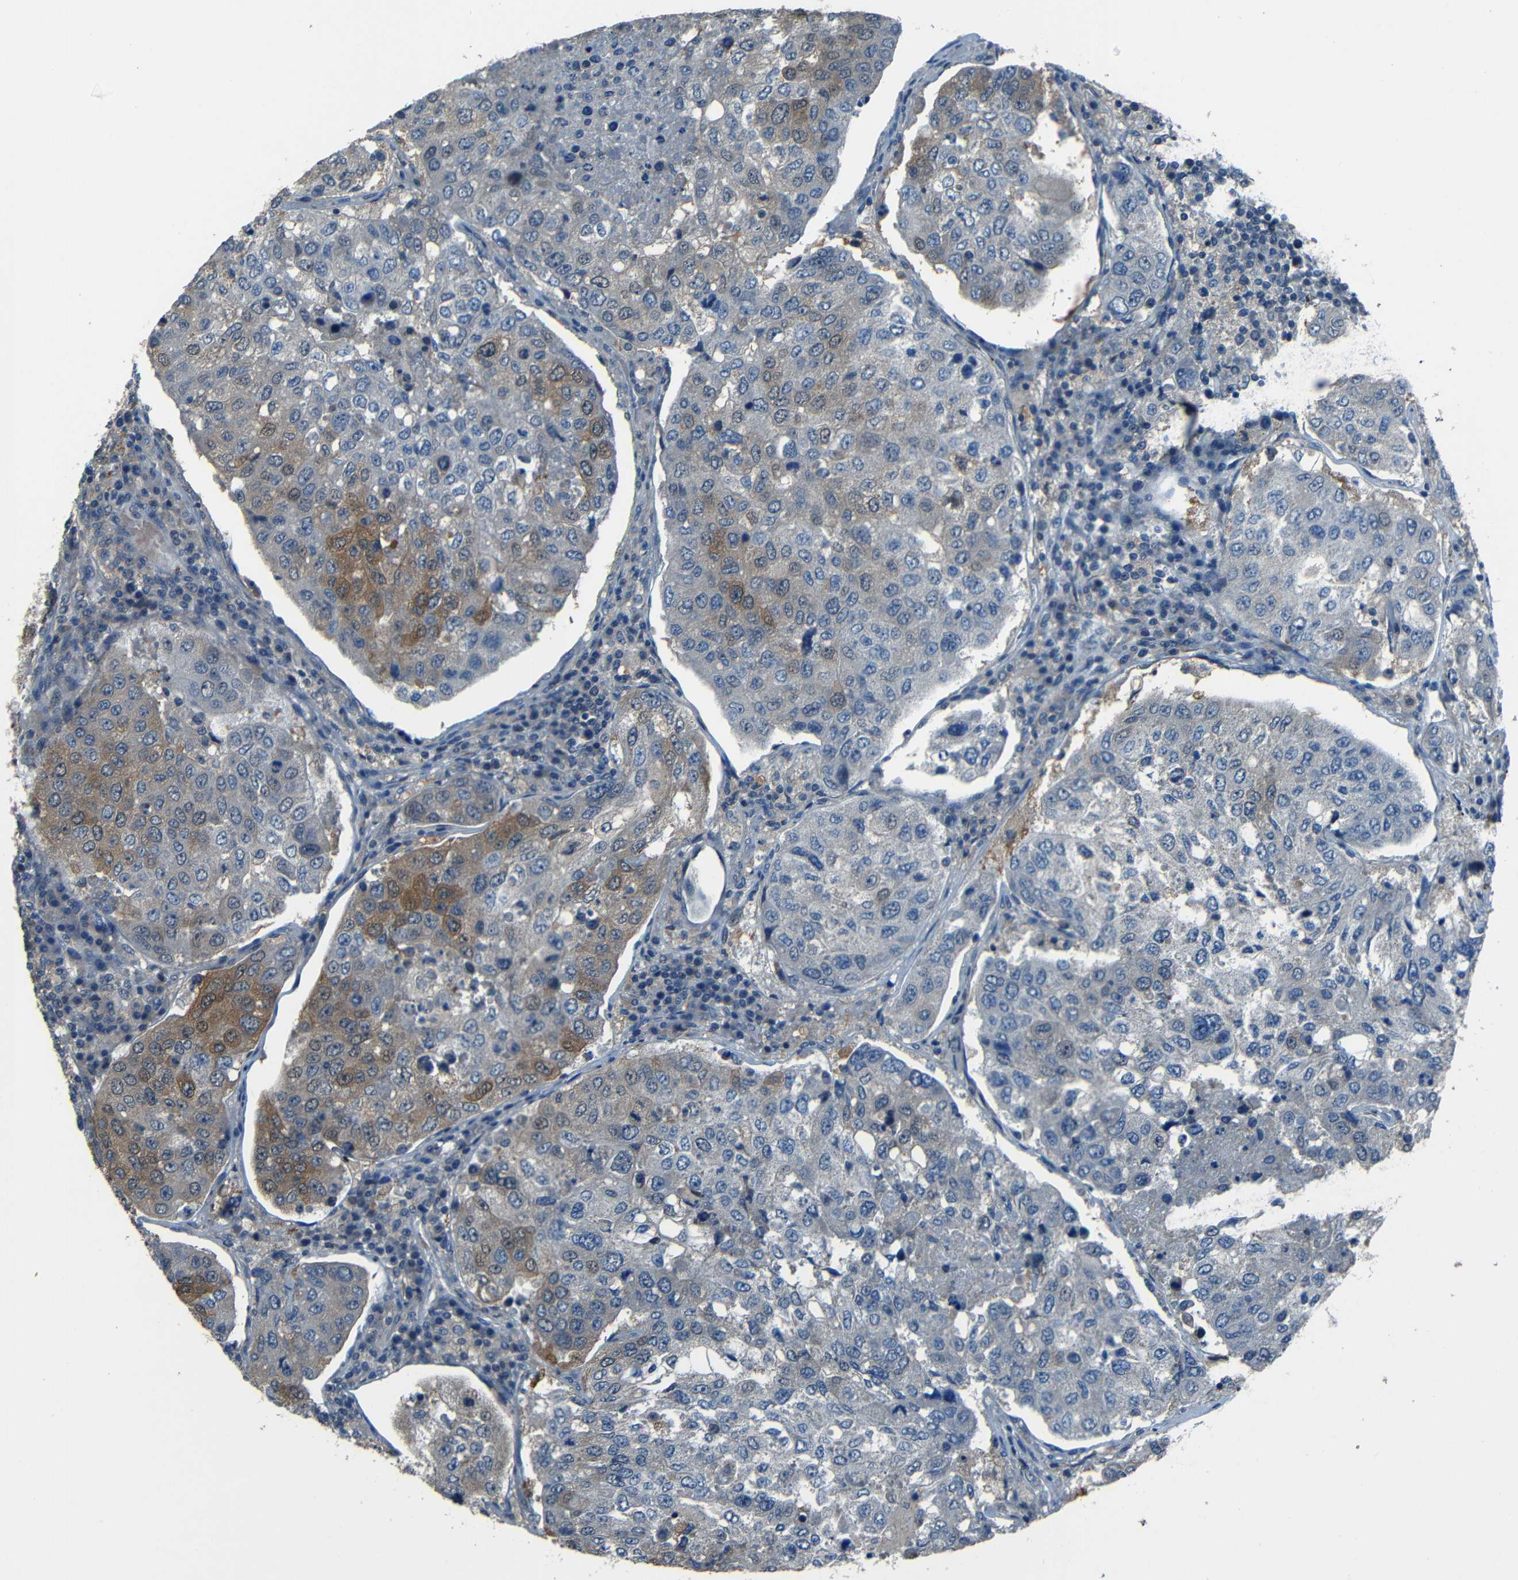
{"staining": {"intensity": "moderate", "quantity": "25%-75%", "location": "cytoplasmic/membranous"}, "tissue": "urothelial cancer", "cell_type": "Tumor cells", "image_type": "cancer", "snomed": [{"axis": "morphology", "description": "Urothelial carcinoma, High grade"}, {"axis": "topography", "description": "Lymph node"}, {"axis": "topography", "description": "Urinary bladder"}], "caption": "IHC staining of urothelial cancer, which exhibits medium levels of moderate cytoplasmic/membranous staining in approximately 25%-75% of tumor cells indicating moderate cytoplasmic/membranous protein expression. The staining was performed using DAB (brown) for protein detection and nuclei were counterstained in hematoxylin (blue).", "gene": "SLA", "patient": {"sex": "male", "age": 51}}